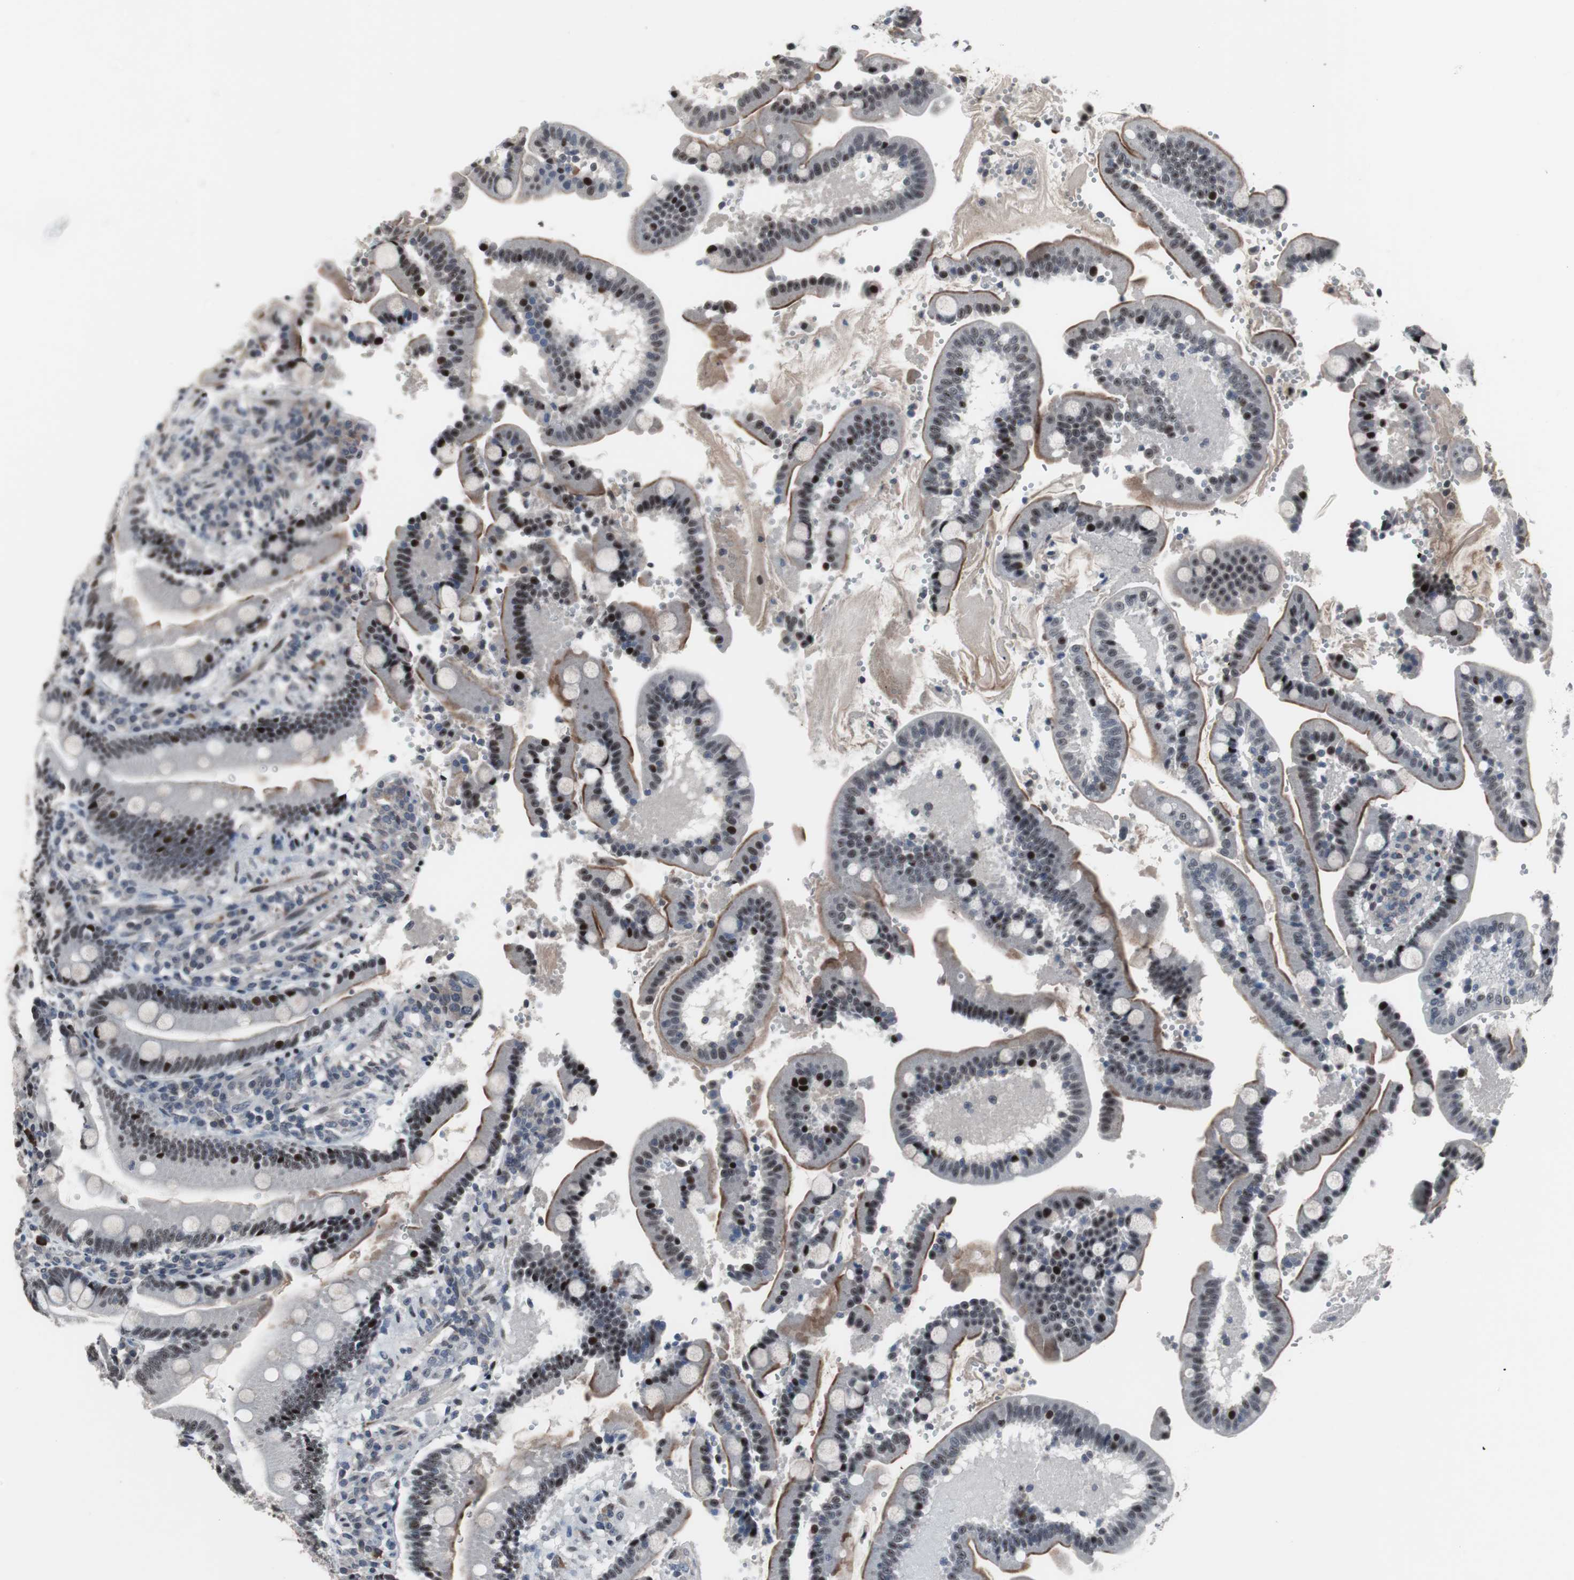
{"staining": {"intensity": "moderate", "quantity": ">75%", "location": "cytoplasmic/membranous,nuclear"}, "tissue": "duodenum", "cell_type": "Glandular cells", "image_type": "normal", "snomed": [{"axis": "morphology", "description": "Normal tissue, NOS"}, {"axis": "topography", "description": "Small intestine, NOS"}], "caption": "Protein expression by IHC displays moderate cytoplasmic/membranous,nuclear positivity in about >75% of glandular cells in normal duodenum.", "gene": "FOXP4", "patient": {"sex": "female", "age": 71}}